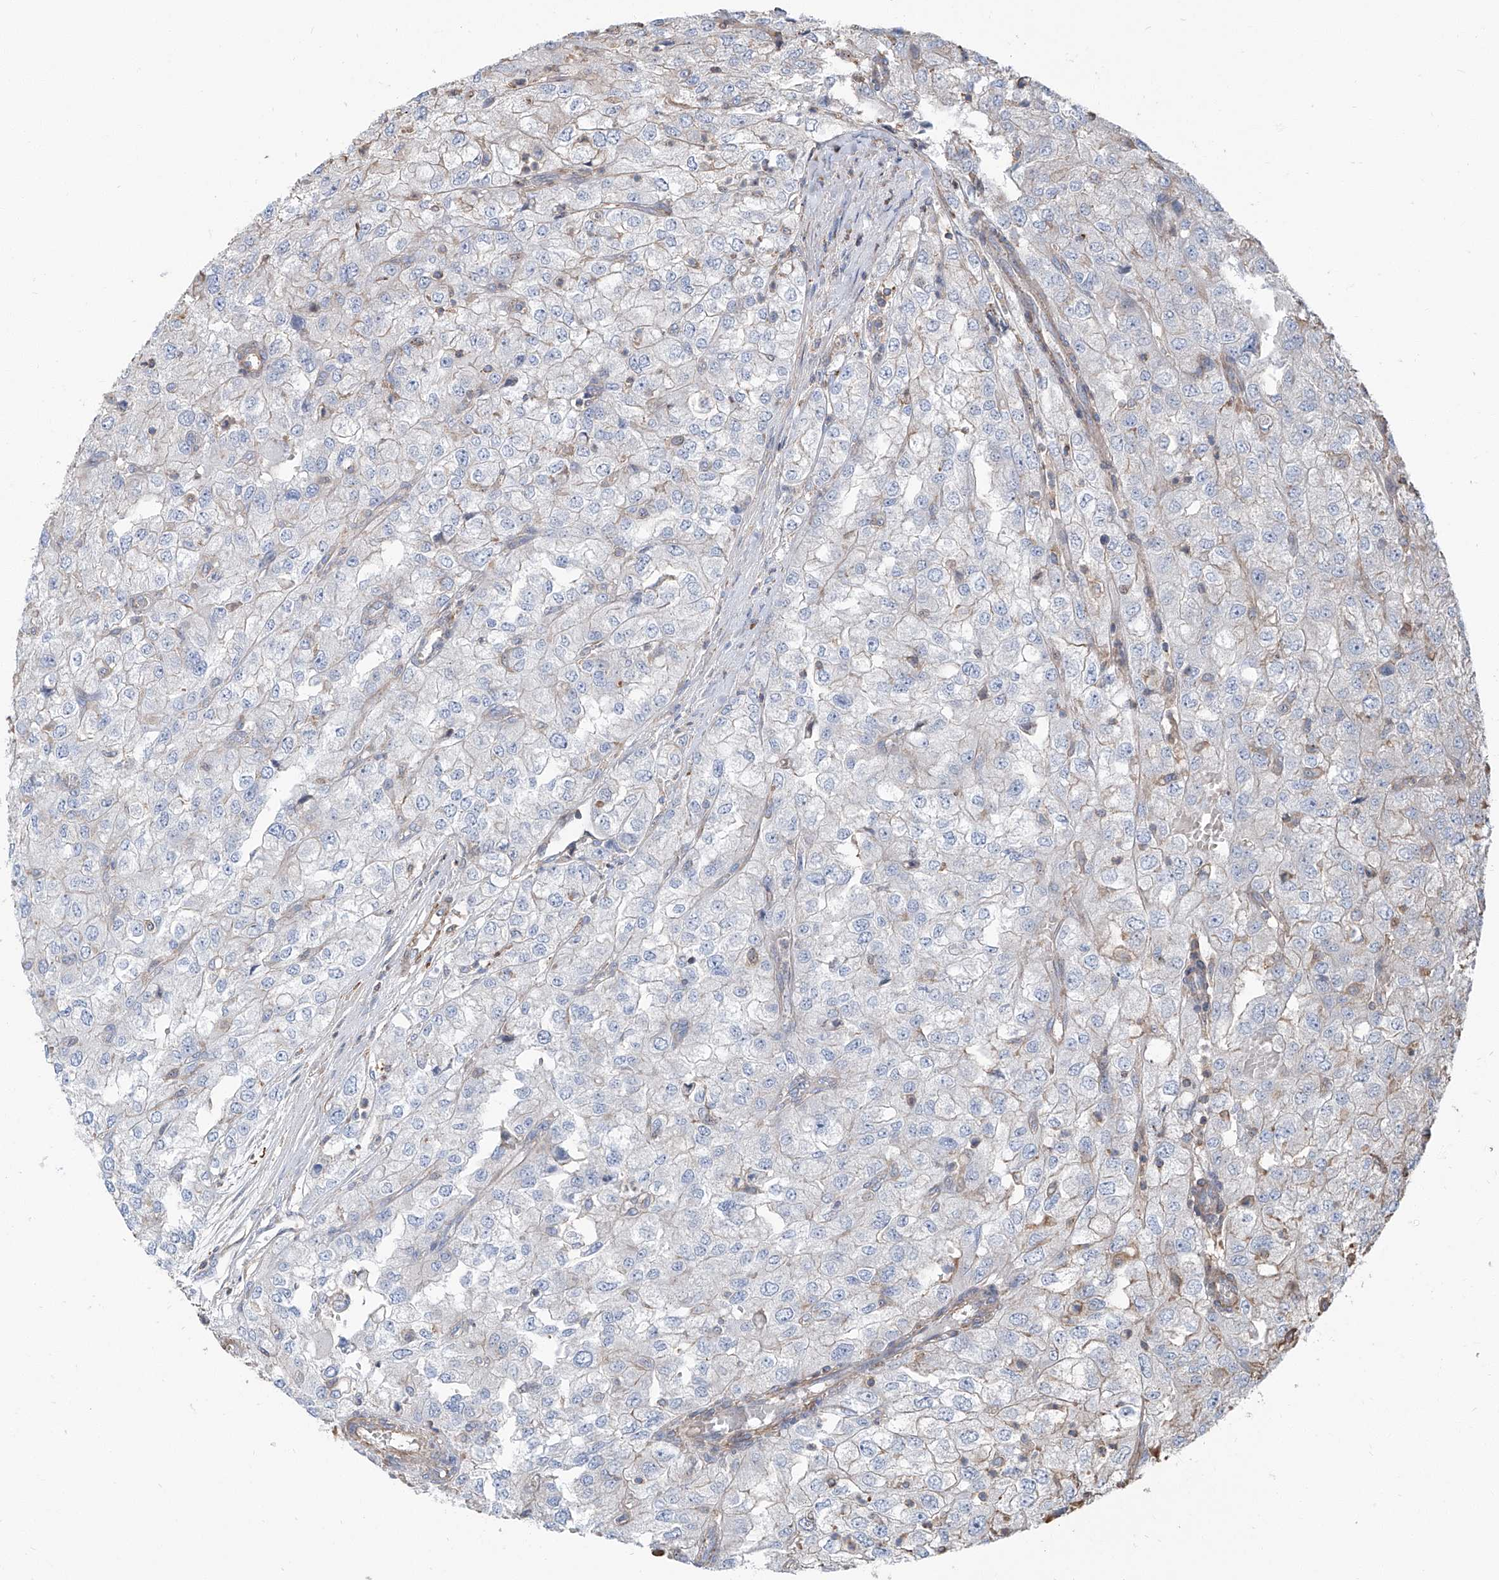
{"staining": {"intensity": "negative", "quantity": "none", "location": "none"}, "tissue": "renal cancer", "cell_type": "Tumor cells", "image_type": "cancer", "snomed": [{"axis": "morphology", "description": "Adenocarcinoma, NOS"}, {"axis": "topography", "description": "Kidney"}], "caption": "Immunohistochemistry histopathology image of human renal adenocarcinoma stained for a protein (brown), which exhibits no staining in tumor cells.", "gene": "PIEZO2", "patient": {"sex": "female", "age": 54}}